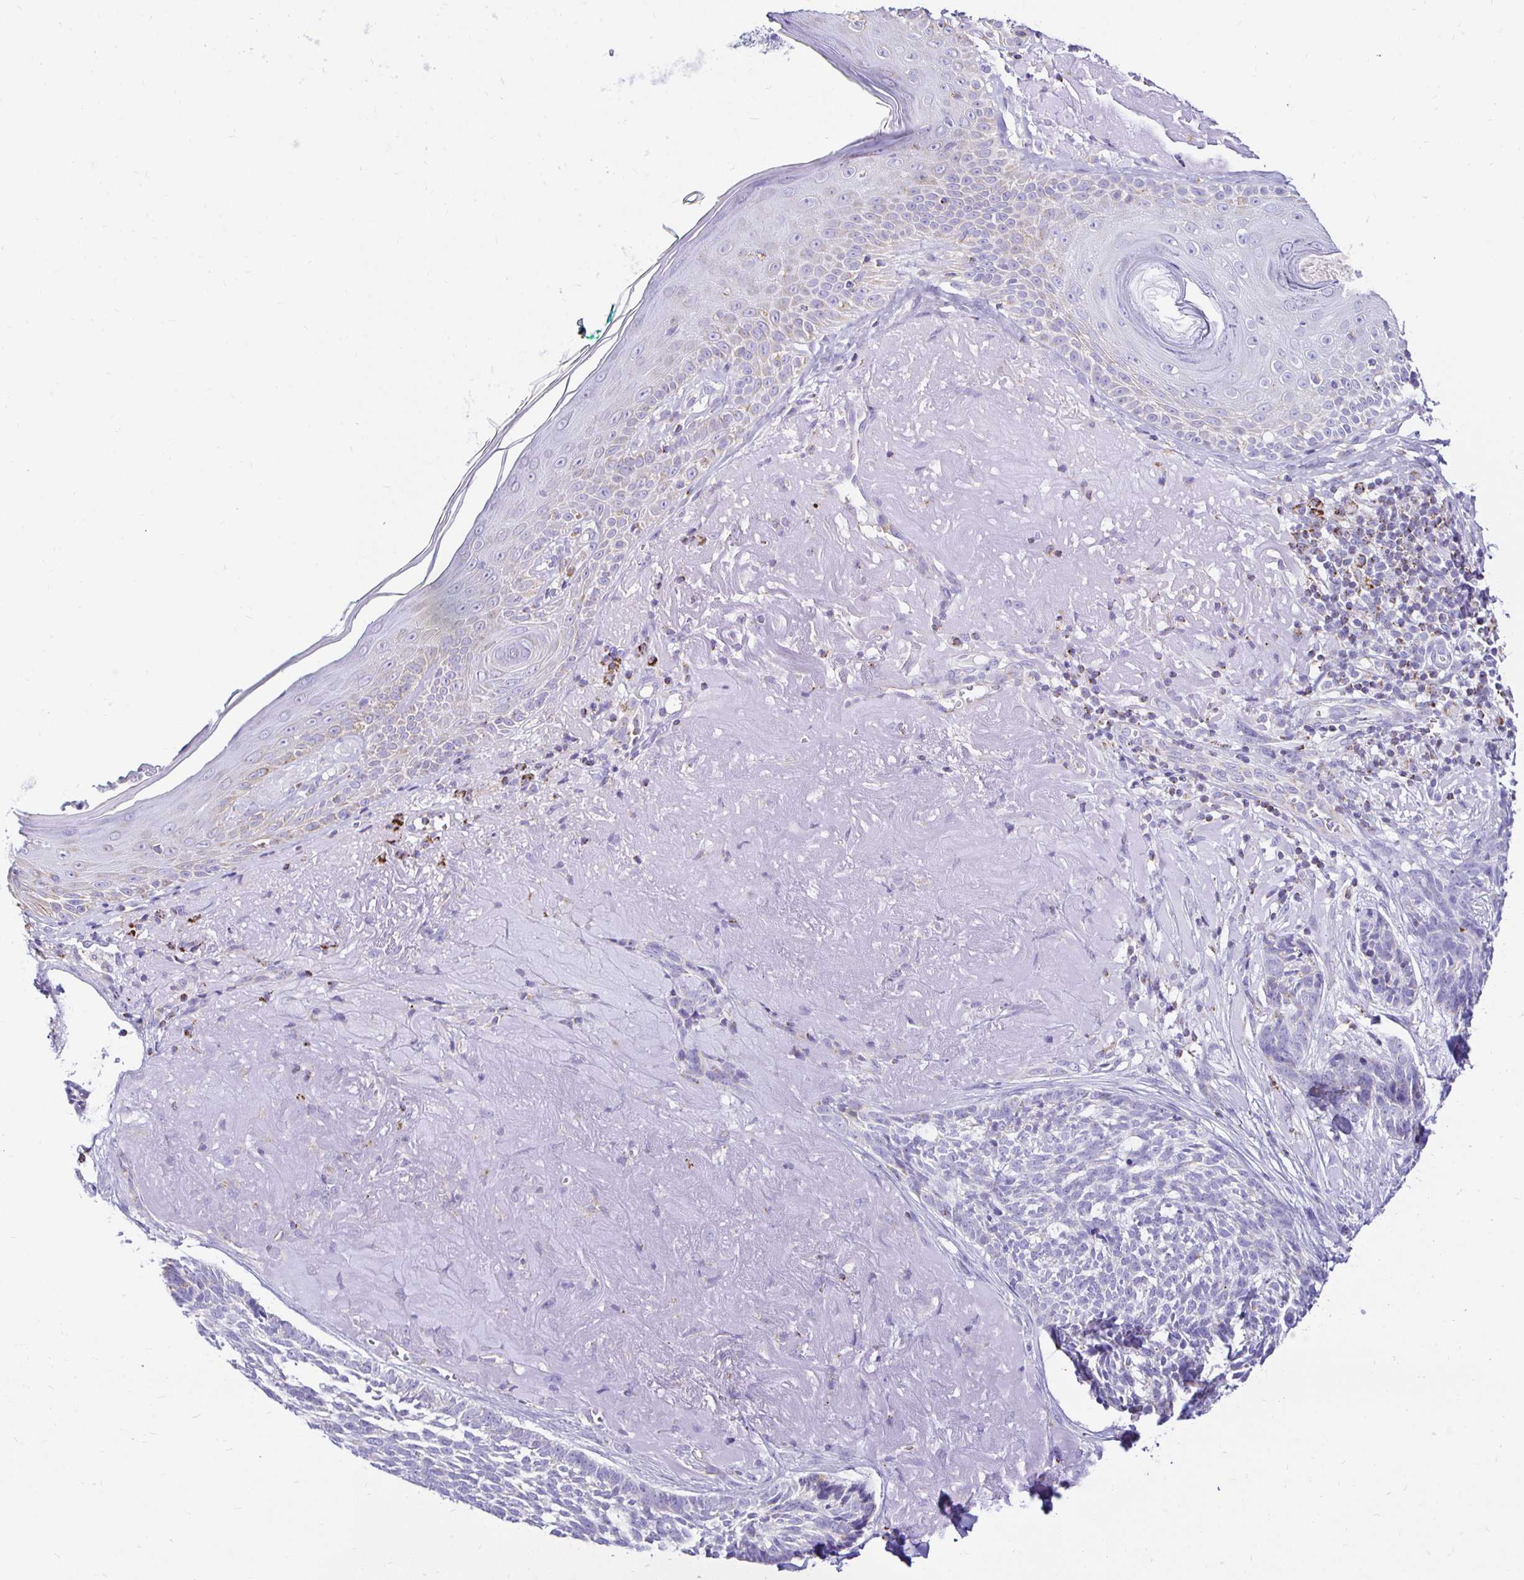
{"staining": {"intensity": "negative", "quantity": "none", "location": "none"}, "tissue": "skin cancer", "cell_type": "Tumor cells", "image_type": "cancer", "snomed": [{"axis": "morphology", "description": "Basal cell carcinoma"}, {"axis": "topography", "description": "Skin"}, {"axis": "topography", "description": "Skin of face"}], "caption": "IHC image of neoplastic tissue: human basal cell carcinoma (skin) stained with DAB (3,3'-diaminobenzidine) reveals no significant protein staining in tumor cells.", "gene": "PLAAT2", "patient": {"sex": "female", "age": 95}}